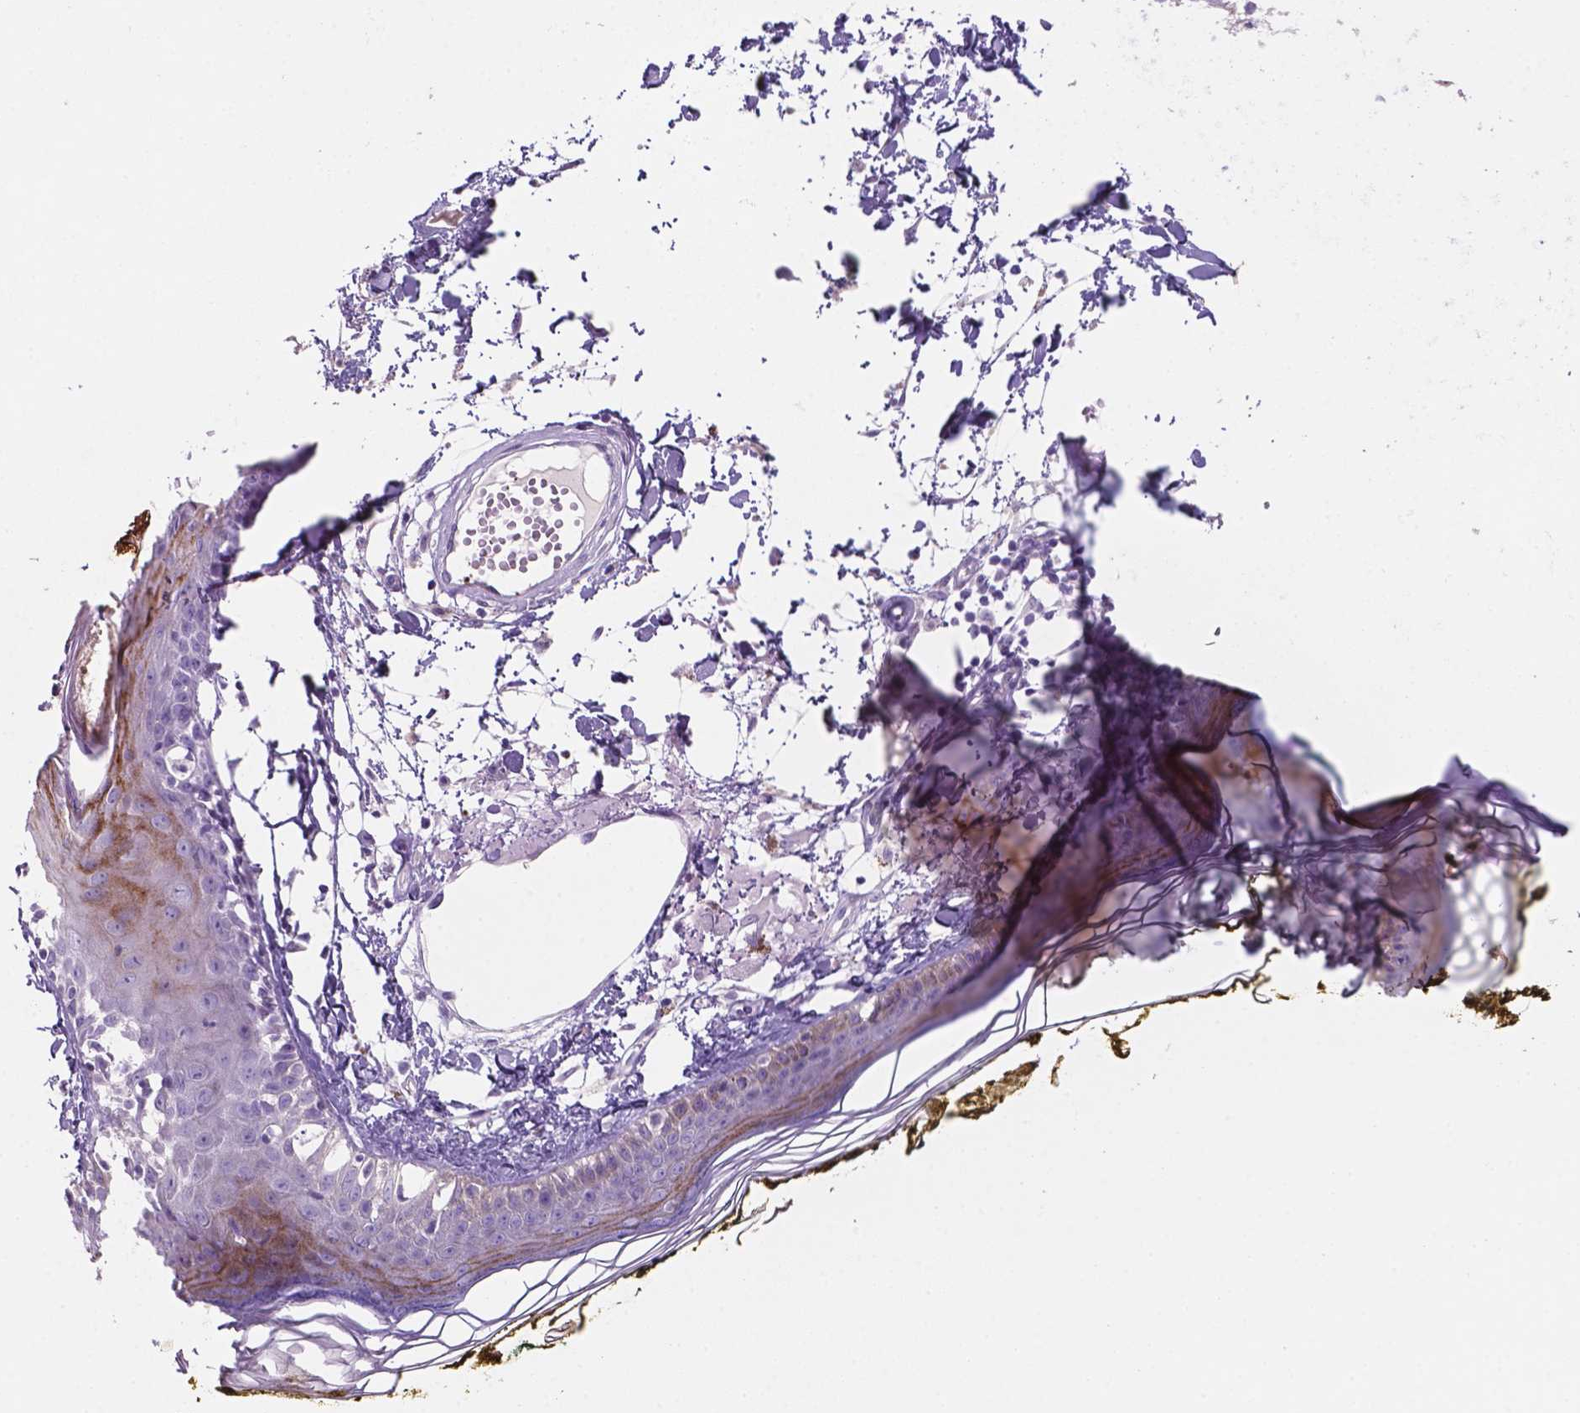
{"staining": {"intensity": "negative", "quantity": "none", "location": "none"}, "tissue": "skin", "cell_type": "Fibroblasts", "image_type": "normal", "snomed": [{"axis": "morphology", "description": "Normal tissue, NOS"}, {"axis": "topography", "description": "Skin"}], "caption": "A high-resolution photomicrograph shows immunohistochemistry (IHC) staining of benign skin, which demonstrates no significant expression in fibroblasts.", "gene": "EBLN2", "patient": {"sex": "male", "age": 76}}